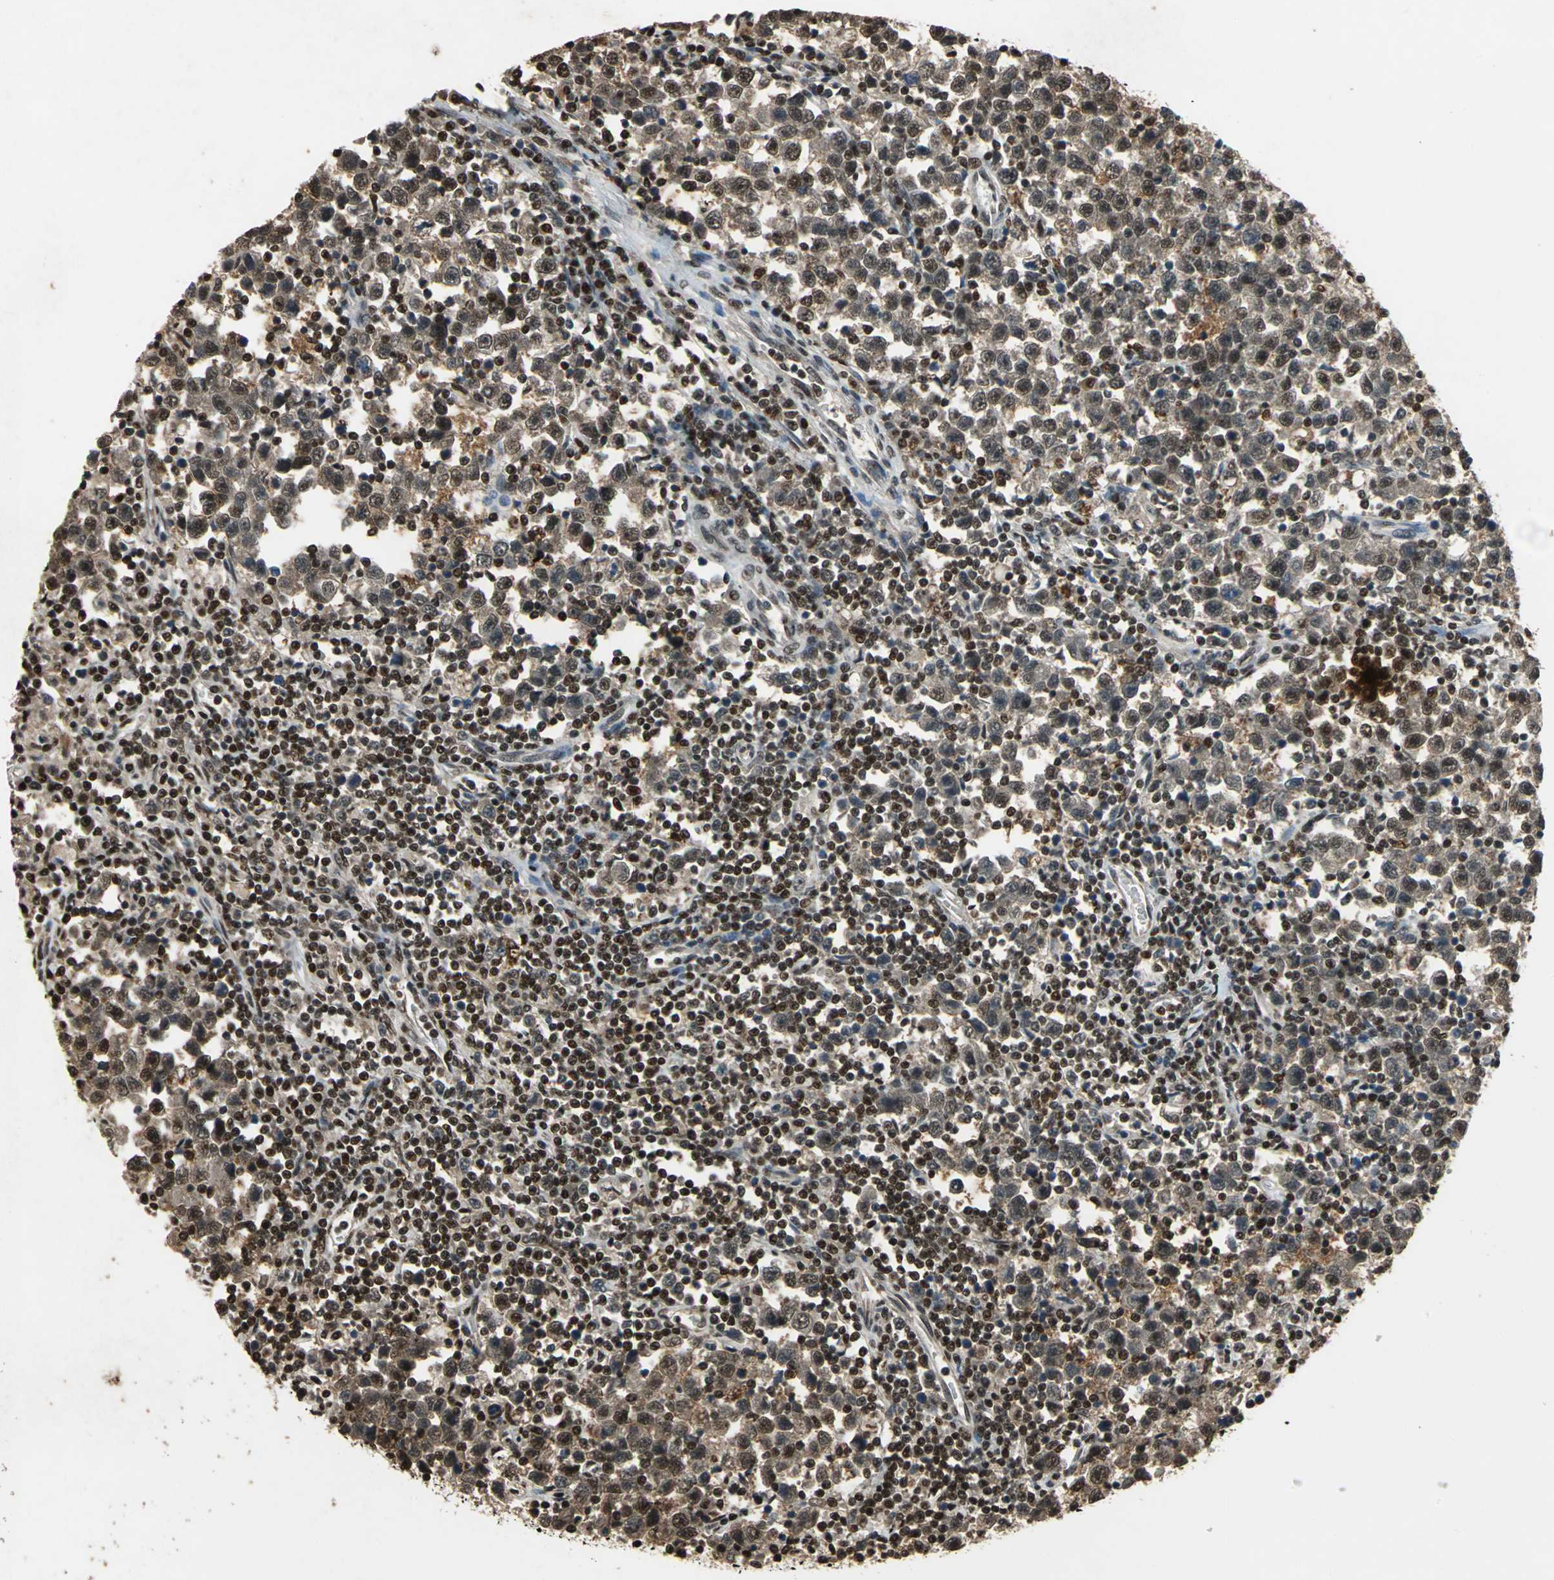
{"staining": {"intensity": "moderate", "quantity": ">75%", "location": "cytoplasmic/membranous,nuclear"}, "tissue": "testis cancer", "cell_type": "Tumor cells", "image_type": "cancer", "snomed": [{"axis": "morphology", "description": "Seminoma, NOS"}, {"axis": "topography", "description": "Testis"}], "caption": "Protein expression analysis of testis cancer shows moderate cytoplasmic/membranous and nuclear positivity in about >75% of tumor cells. Nuclei are stained in blue.", "gene": "ANP32A", "patient": {"sex": "male", "age": 43}}